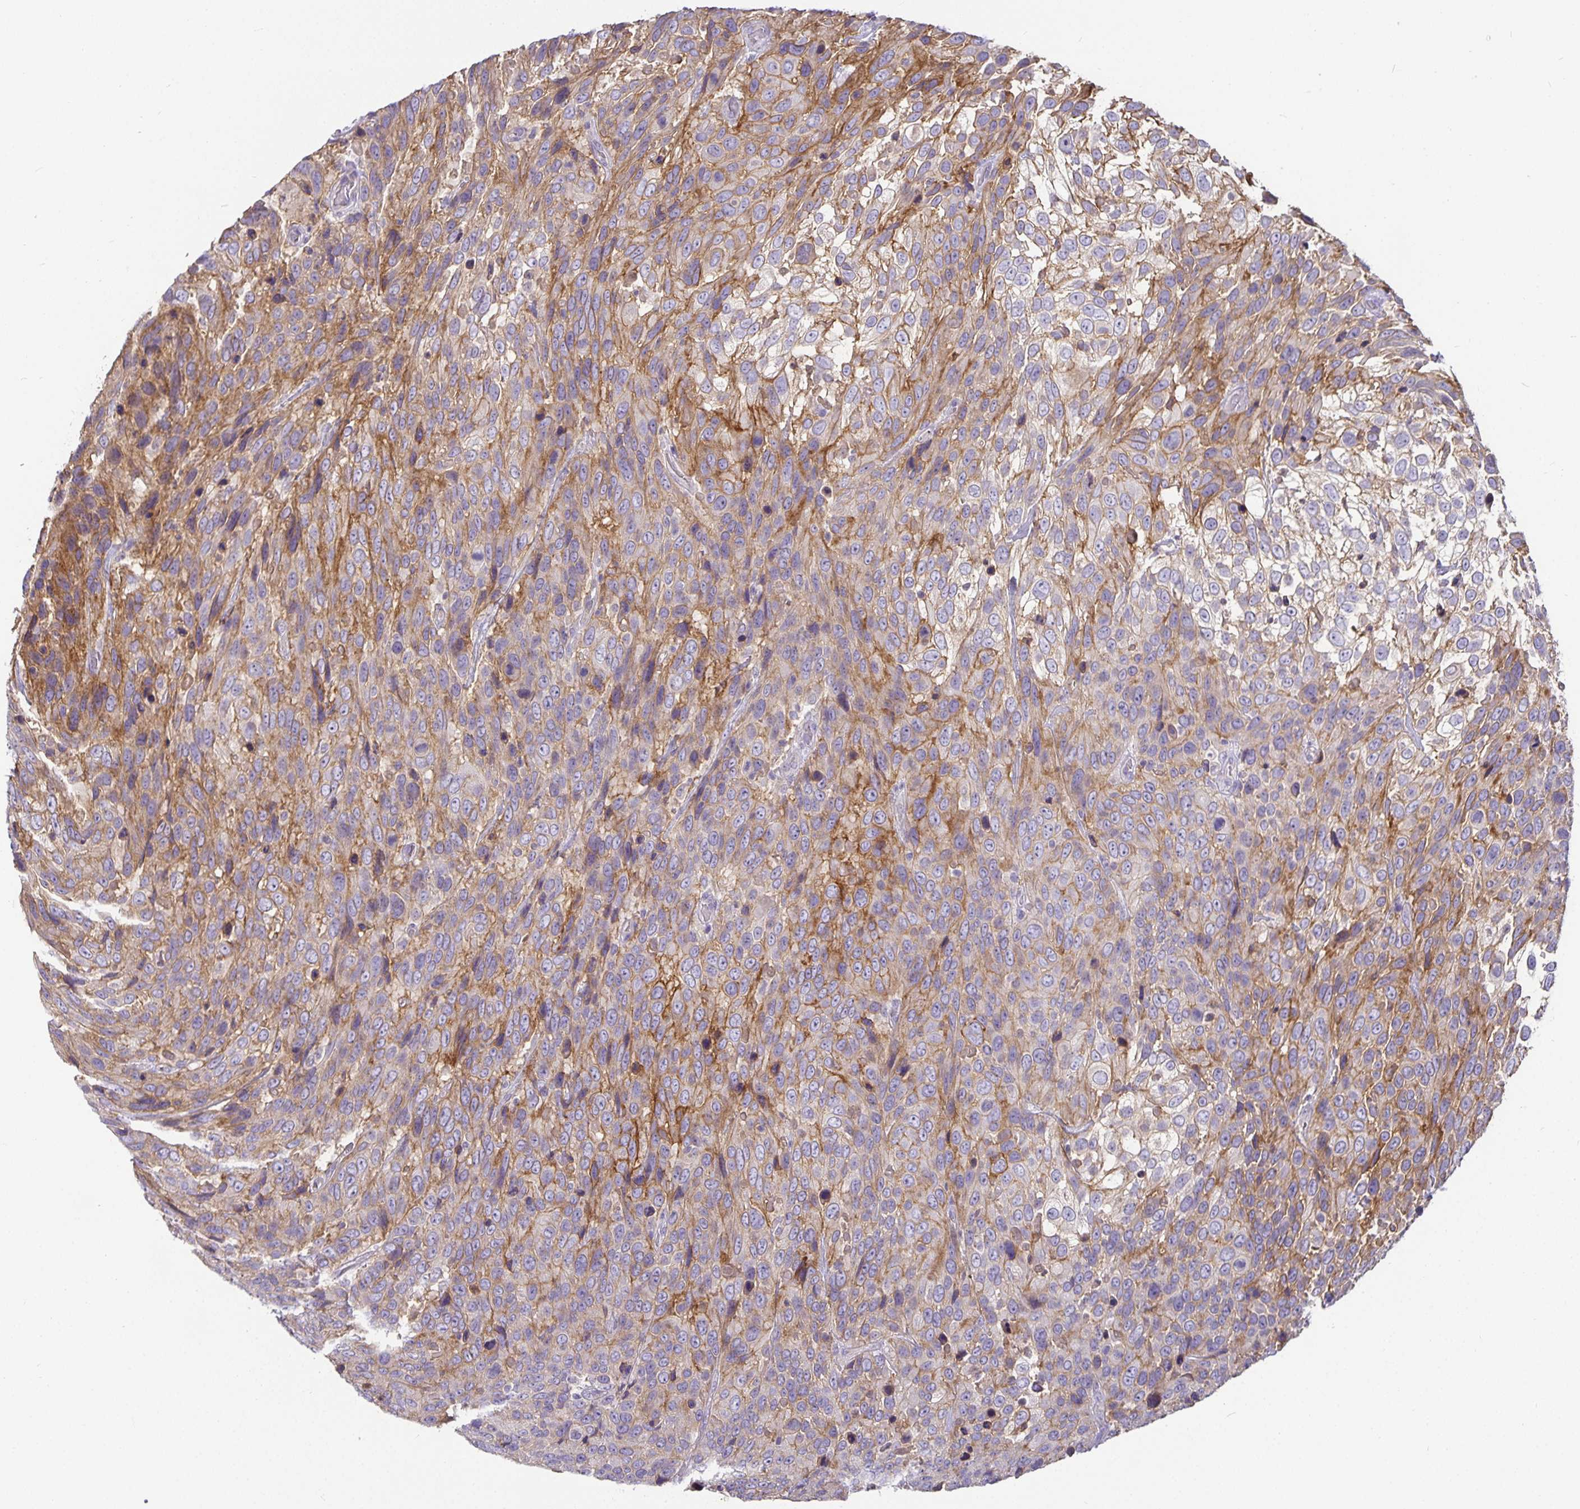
{"staining": {"intensity": "weak", "quantity": "25%-75%", "location": "cytoplasmic/membranous"}, "tissue": "urothelial cancer", "cell_type": "Tumor cells", "image_type": "cancer", "snomed": [{"axis": "morphology", "description": "Urothelial carcinoma, High grade"}, {"axis": "topography", "description": "Urinary bladder"}], "caption": "Urothelial carcinoma (high-grade) stained with DAB IHC reveals low levels of weak cytoplasmic/membranous staining in about 25%-75% of tumor cells.", "gene": "CA12", "patient": {"sex": "female", "age": 70}}